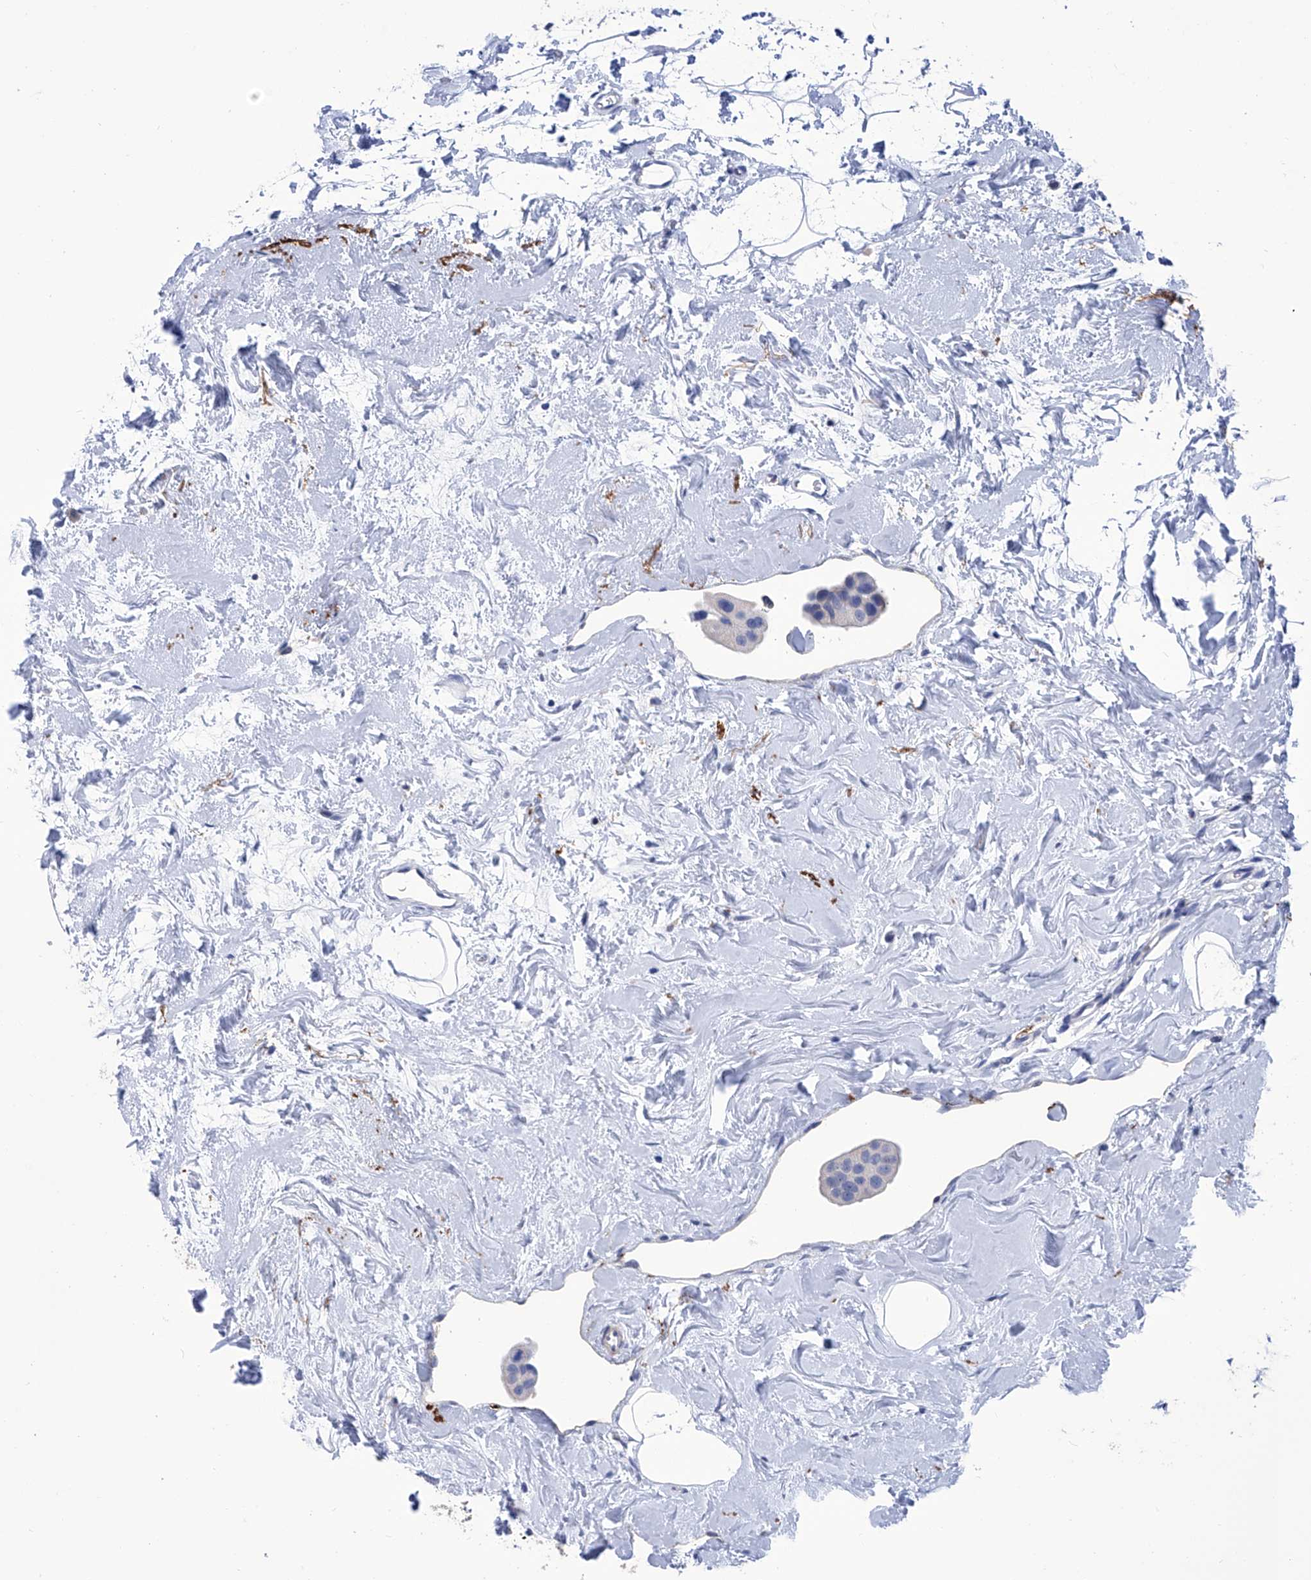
{"staining": {"intensity": "negative", "quantity": "none", "location": "none"}, "tissue": "breast cancer", "cell_type": "Tumor cells", "image_type": "cancer", "snomed": [{"axis": "morphology", "description": "Normal tissue, NOS"}, {"axis": "morphology", "description": "Duct carcinoma"}, {"axis": "topography", "description": "Breast"}], "caption": "An image of infiltrating ductal carcinoma (breast) stained for a protein exhibits no brown staining in tumor cells.", "gene": "SMS", "patient": {"sex": "female", "age": 39}}